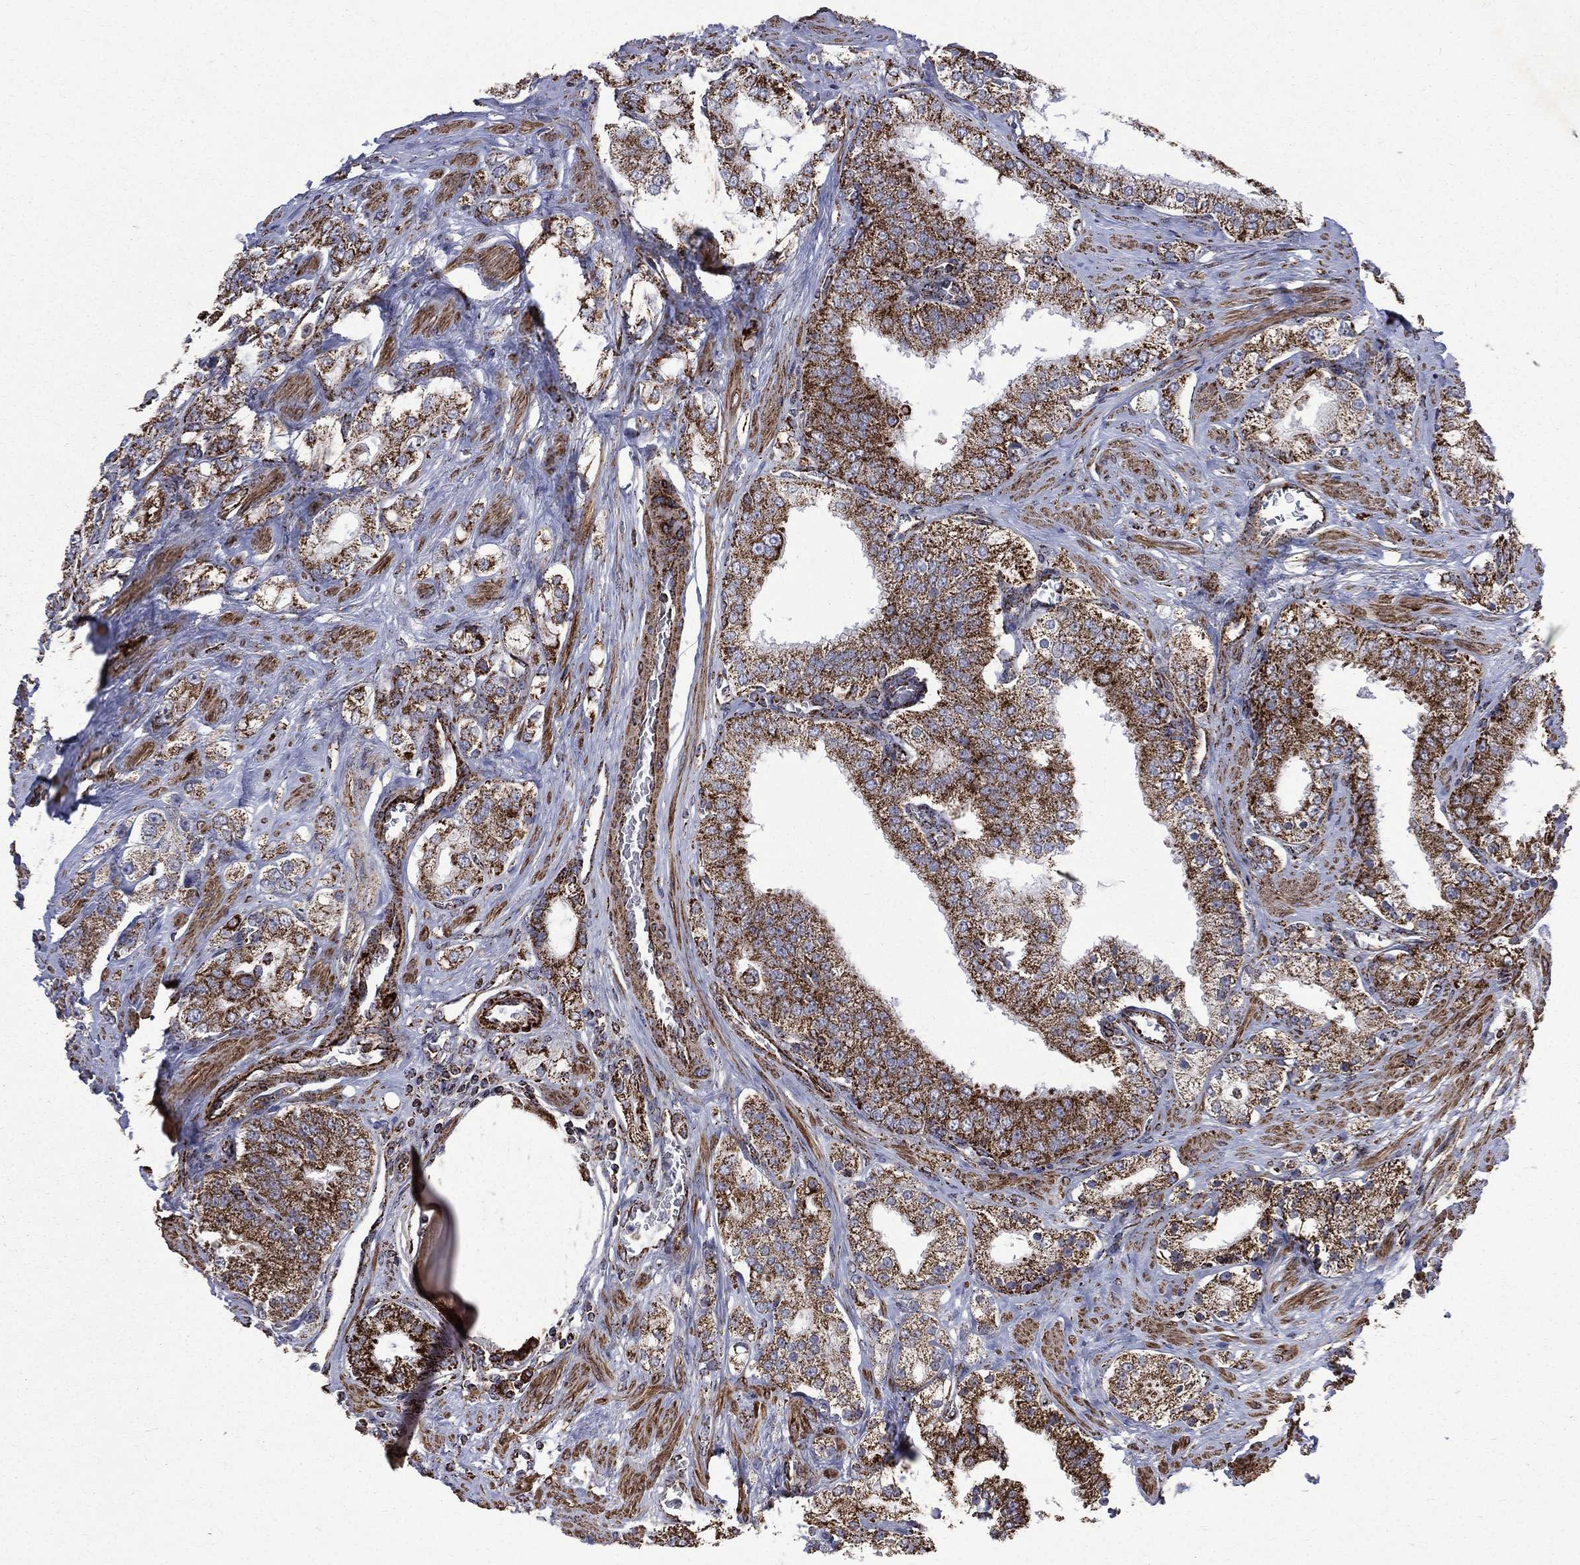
{"staining": {"intensity": "strong", "quantity": ">75%", "location": "cytoplasmic/membranous"}, "tissue": "prostate cancer", "cell_type": "Tumor cells", "image_type": "cancer", "snomed": [{"axis": "morphology", "description": "Adenocarcinoma, NOS"}, {"axis": "topography", "description": "Prostate and seminal vesicle, NOS"}, {"axis": "topography", "description": "Prostate"}], "caption": "Approximately >75% of tumor cells in adenocarcinoma (prostate) reveal strong cytoplasmic/membranous protein staining as visualized by brown immunohistochemical staining.", "gene": "GOT2", "patient": {"sex": "male", "age": 67}}